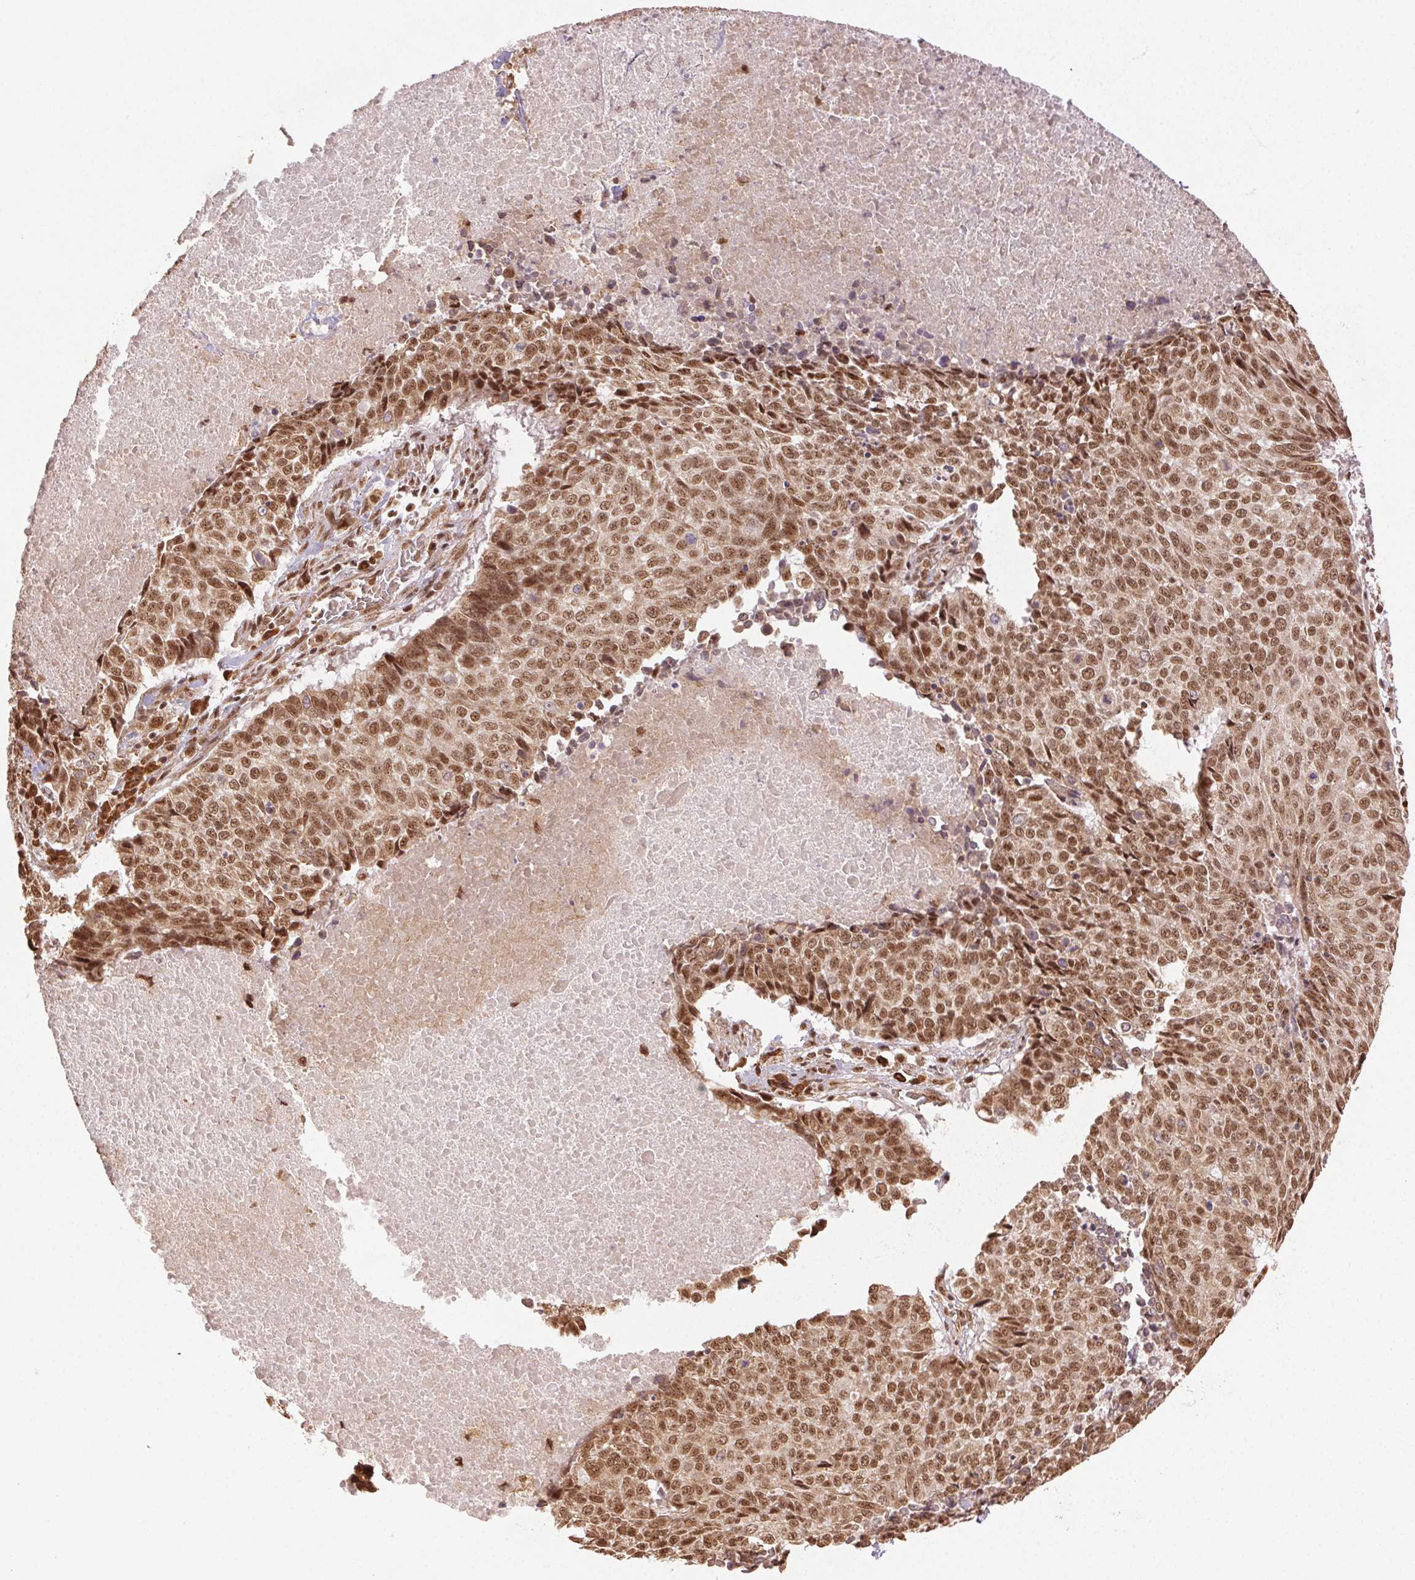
{"staining": {"intensity": "moderate", "quantity": ">75%", "location": "nuclear"}, "tissue": "lung cancer", "cell_type": "Tumor cells", "image_type": "cancer", "snomed": [{"axis": "morphology", "description": "Normal tissue, NOS"}, {"axis": "morphology", "description": "Squamous cell carcinoma, NOS"}, {"axis": "topography", "description": "Bronchus"}, {"axis": "topography", "description": "Lung"}], "caption": "This image shows immunohistochemistry (IHC) staining of human squamous cell carcinoma (lung), with medium moderate nuclear positivity in approximately >75% of tumor cells.", "gene": "TREML4", "patient": {"sex": "male", "age": 64}}